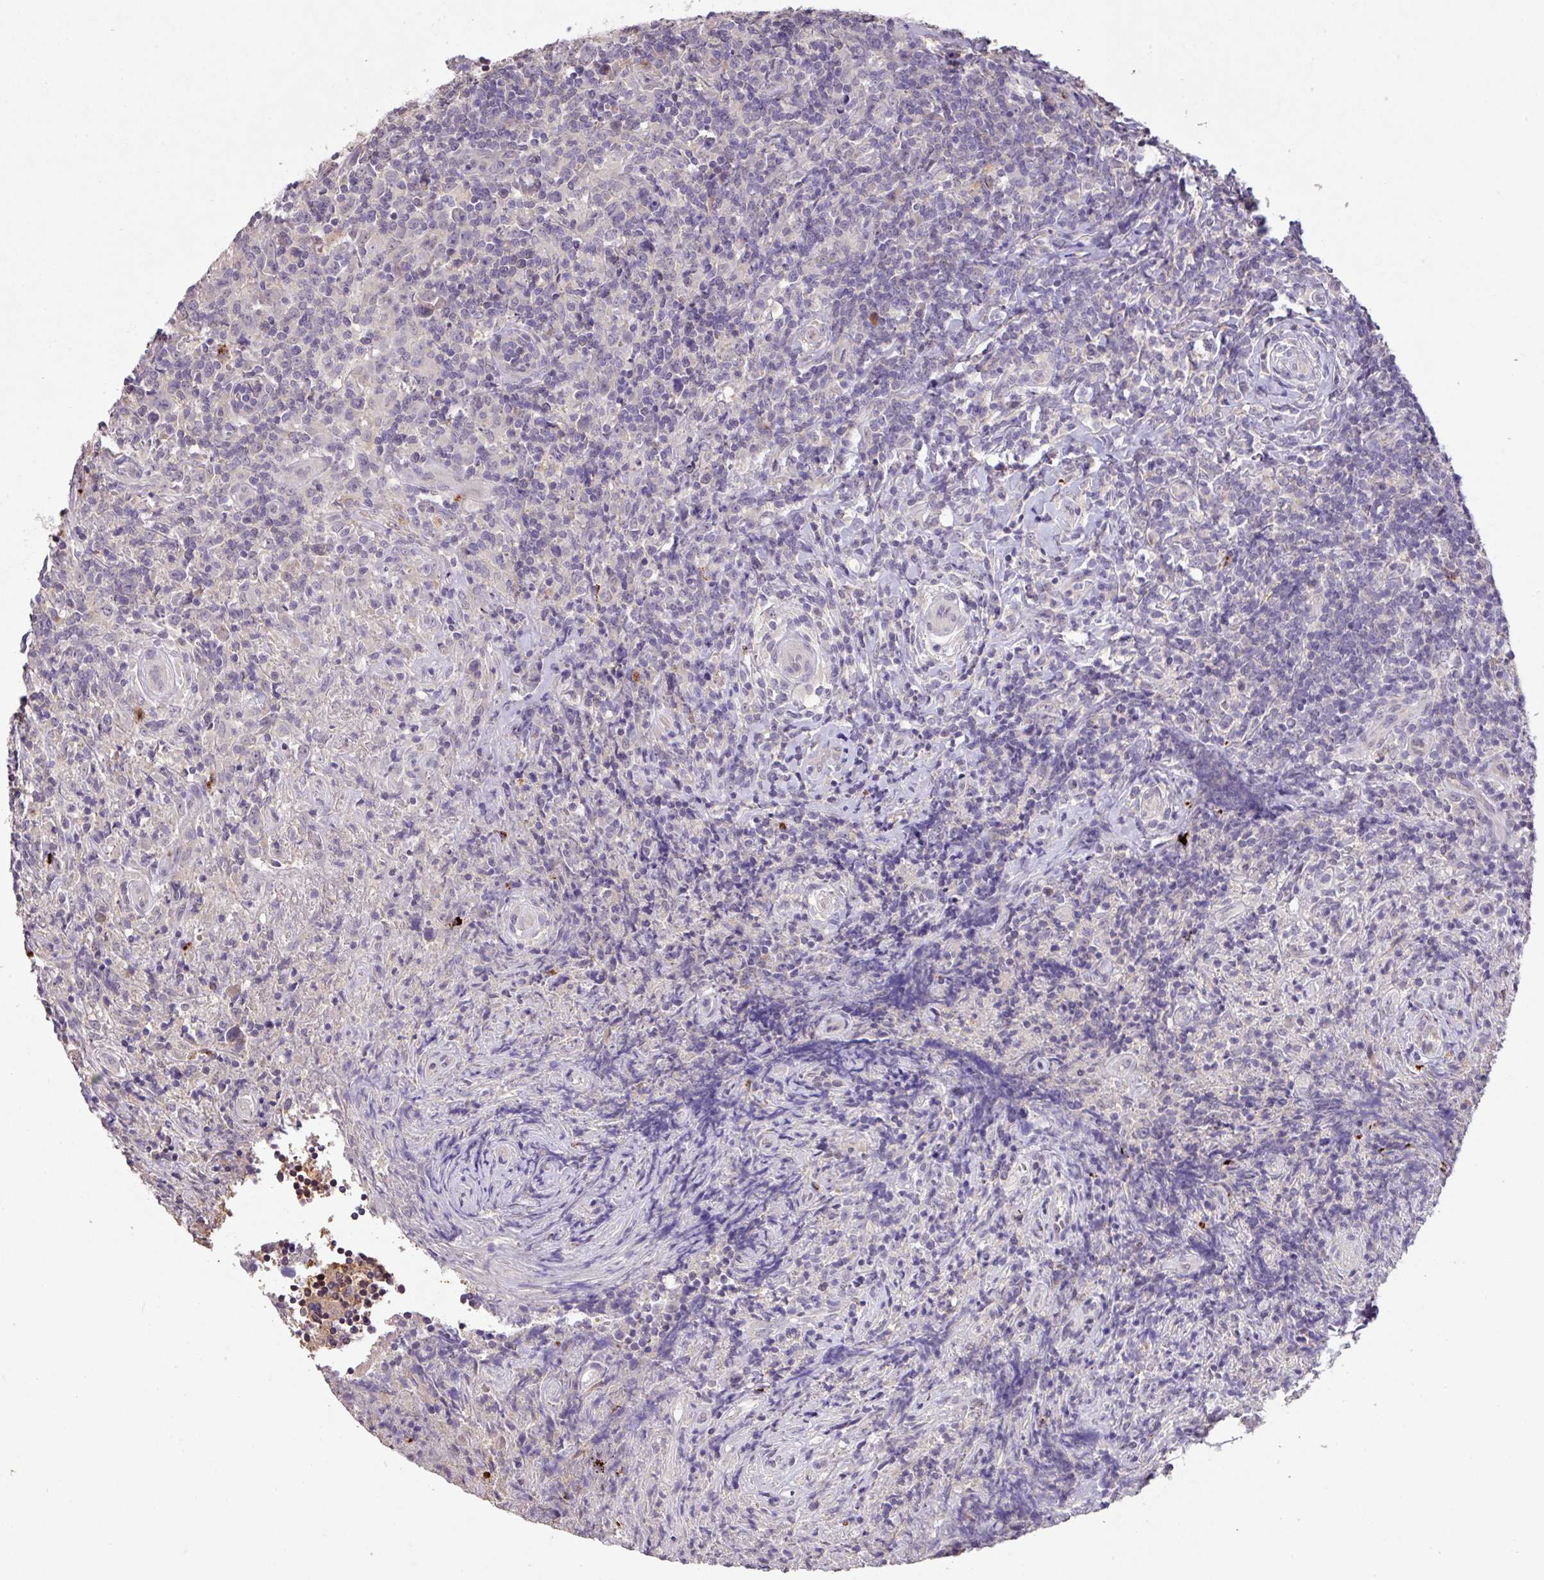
{"staining": {"intensity": "negative", "quantity": "none", "location": "none"}, "tissue": "lymphoma", "cell_type": "Tumor cells", "image_type": "cancer", "snomed": [{"axis": "morphology", "description": "Hodgkin's disease, NOS"}, {"axis": "topography", "description": "Lymph node"}], "caption": "The photomicrograph demonstrates no significant positivity in tumor cells of Hodgkin's disease. Nuclei are stained in blue.", "gene": "PRADC1", "patient": {"sex": "female", "age": 18}}